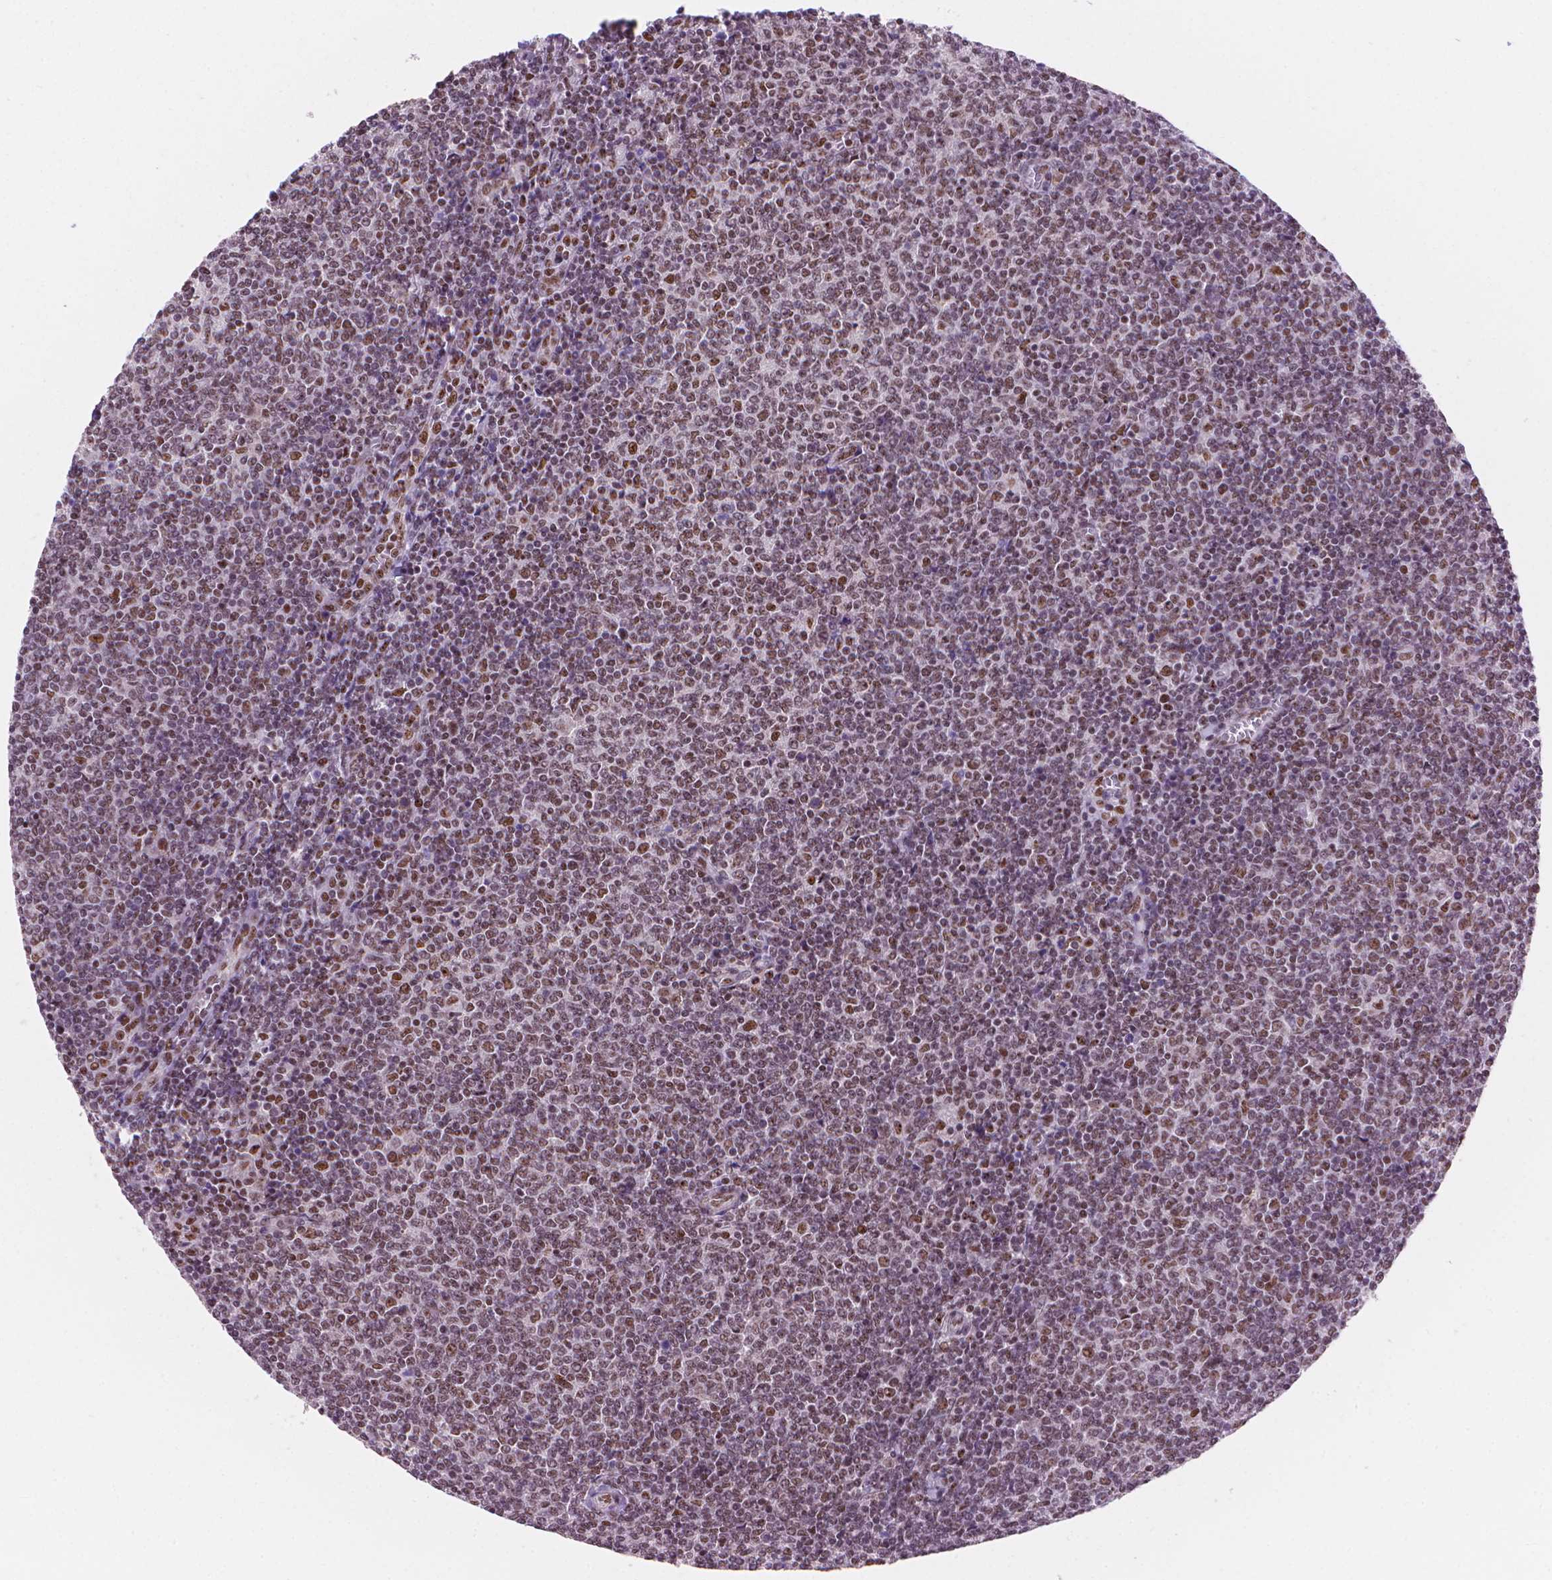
{"staining": {"intensity": "moderate", "quantity": ">75%", "location": "nuclear"}, "tissue": "lymphoma", "cell_type": "Tumor cells", "image_type": "cancer", "snomed": [{"axis": "morphology", "description": "Malignant lymphoma, non-Hodgkin's type, Low grade"}, {"axis": "topography", "description": "Lymph node"}], "caption": "Immunohistochemistry (IHC) histopathology image of neoplastic tissue: human lymphoma stained using immunohistochemistry exhibits medium levels of moderate protein expression localized specifically in the nuclear of tumor cells, appearing as a nuclear brown color.", "gene": "UBN1", "patient": {"sex": "male", "age": 52}}